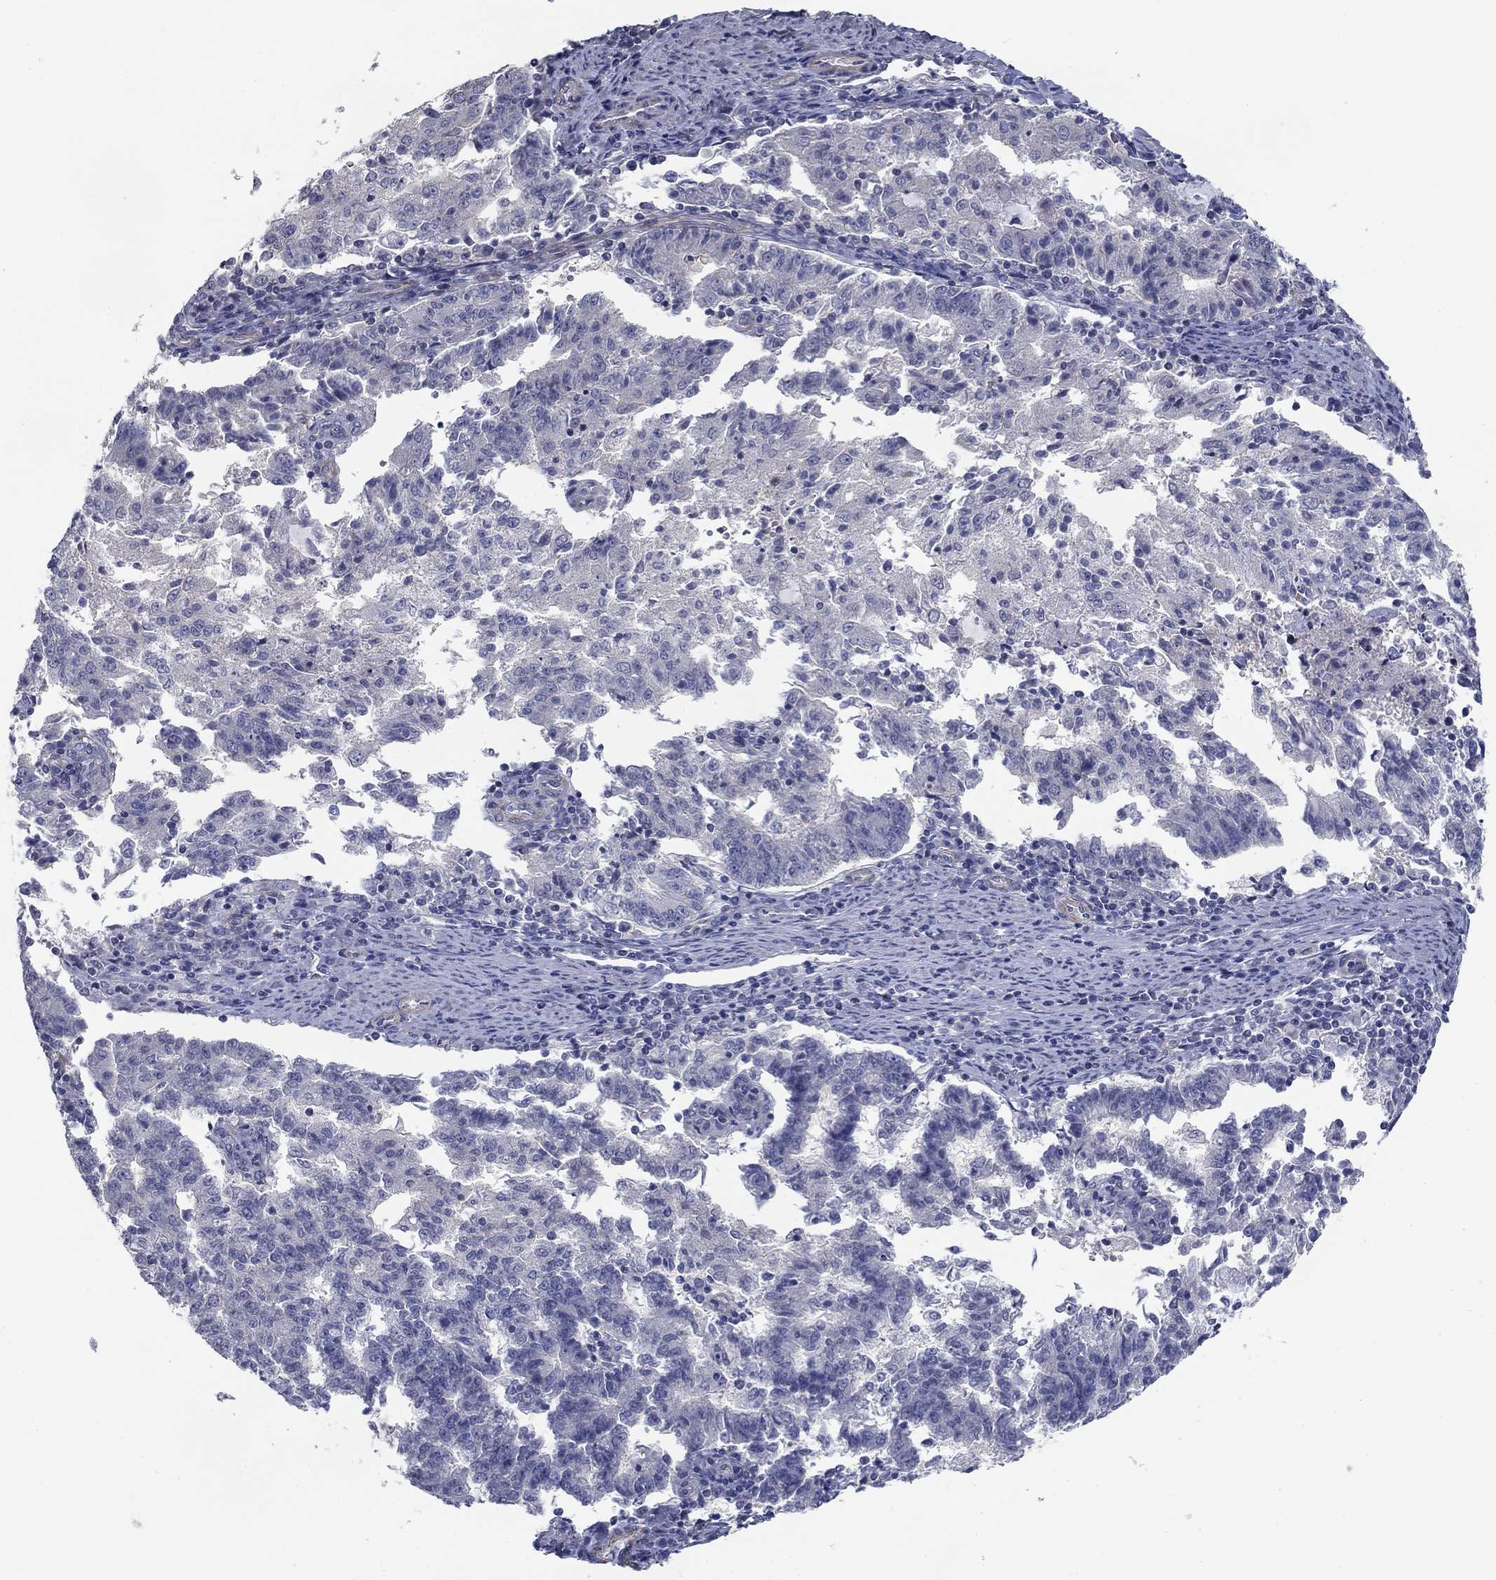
{"staining": {"intensity": "negative", "quantity": "none", "location": "none"}, "tissue": "endometrial cancer", "cell_type": "Tumor cells", "image_type": "cancer", "snomed": [{"axis": "morphology", "description": "Adenocarcinoma, NOS"}, {"axis": "topography", "description": "Endometrium"}], "caption": "Tumor cells show no significant protein staining in endometrial cancer.", "gene": "GRK7", "patient": {"sex": "female", "age": 82}}